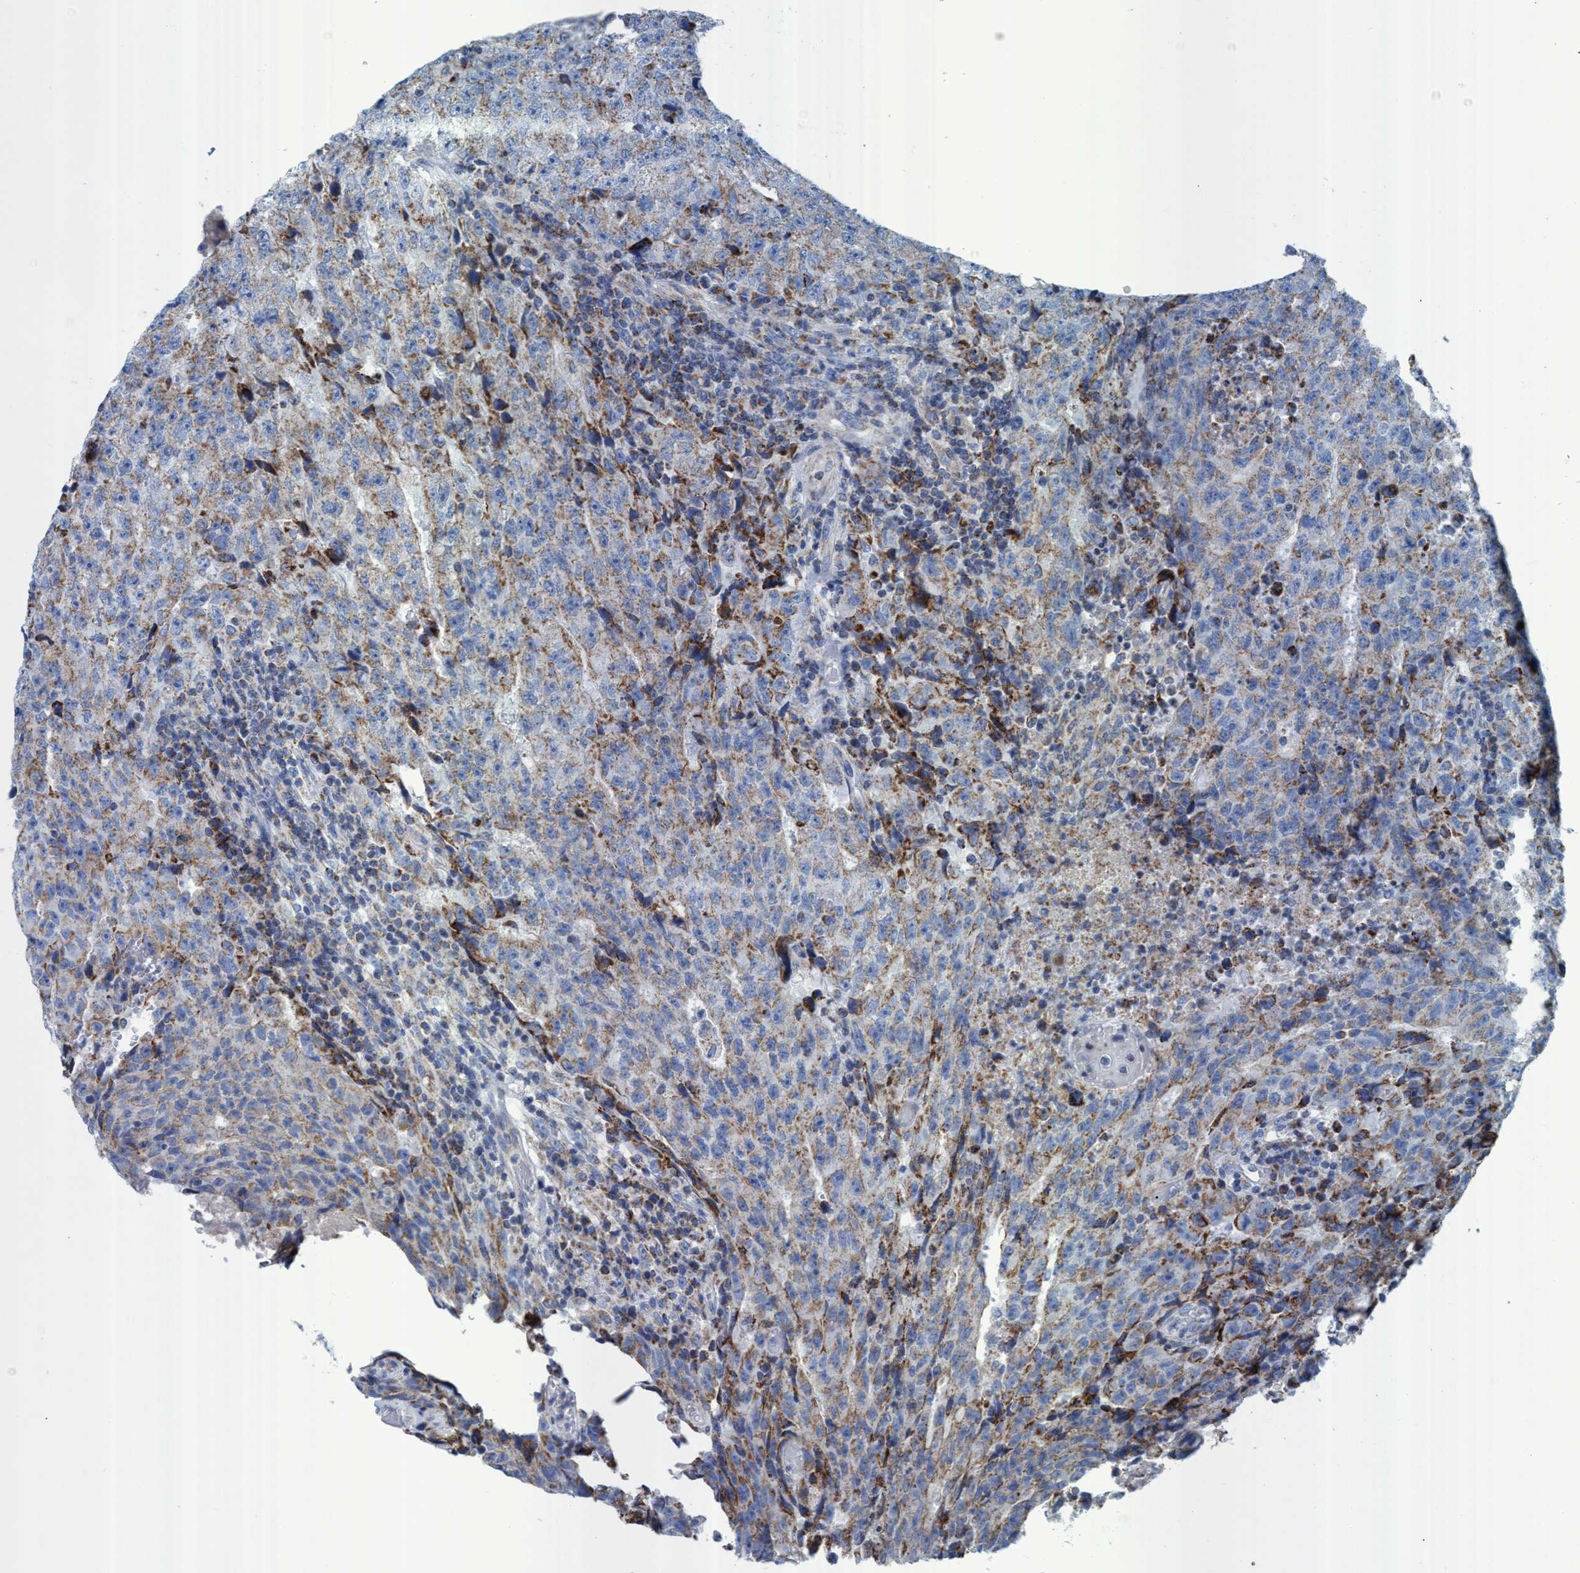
{"staining": {"intensity": "moderate", "quantity": "25%-75%", "location": "cytoplasmic/membranous"}, "tissue": "testis cancer", "cell_type": "Tumor cells", "image_type": "cancer", "snomed": [{"axis": "morphology", "description": "Necrosis, NOS"}, {"axis": "morphology", "description": "Carcinoma, Embryonal, NOS"}, {"axis": "topography", "description": "Testis"}], "caption": "A micrograph of human testis cancer (embryonal carcinoma) stained for a protein demonstrates moderate cytoplasmic/membranous brown staining in tumor cells.", "gene": "GGA3", "patient": {"sex": "male", "age": 19}}